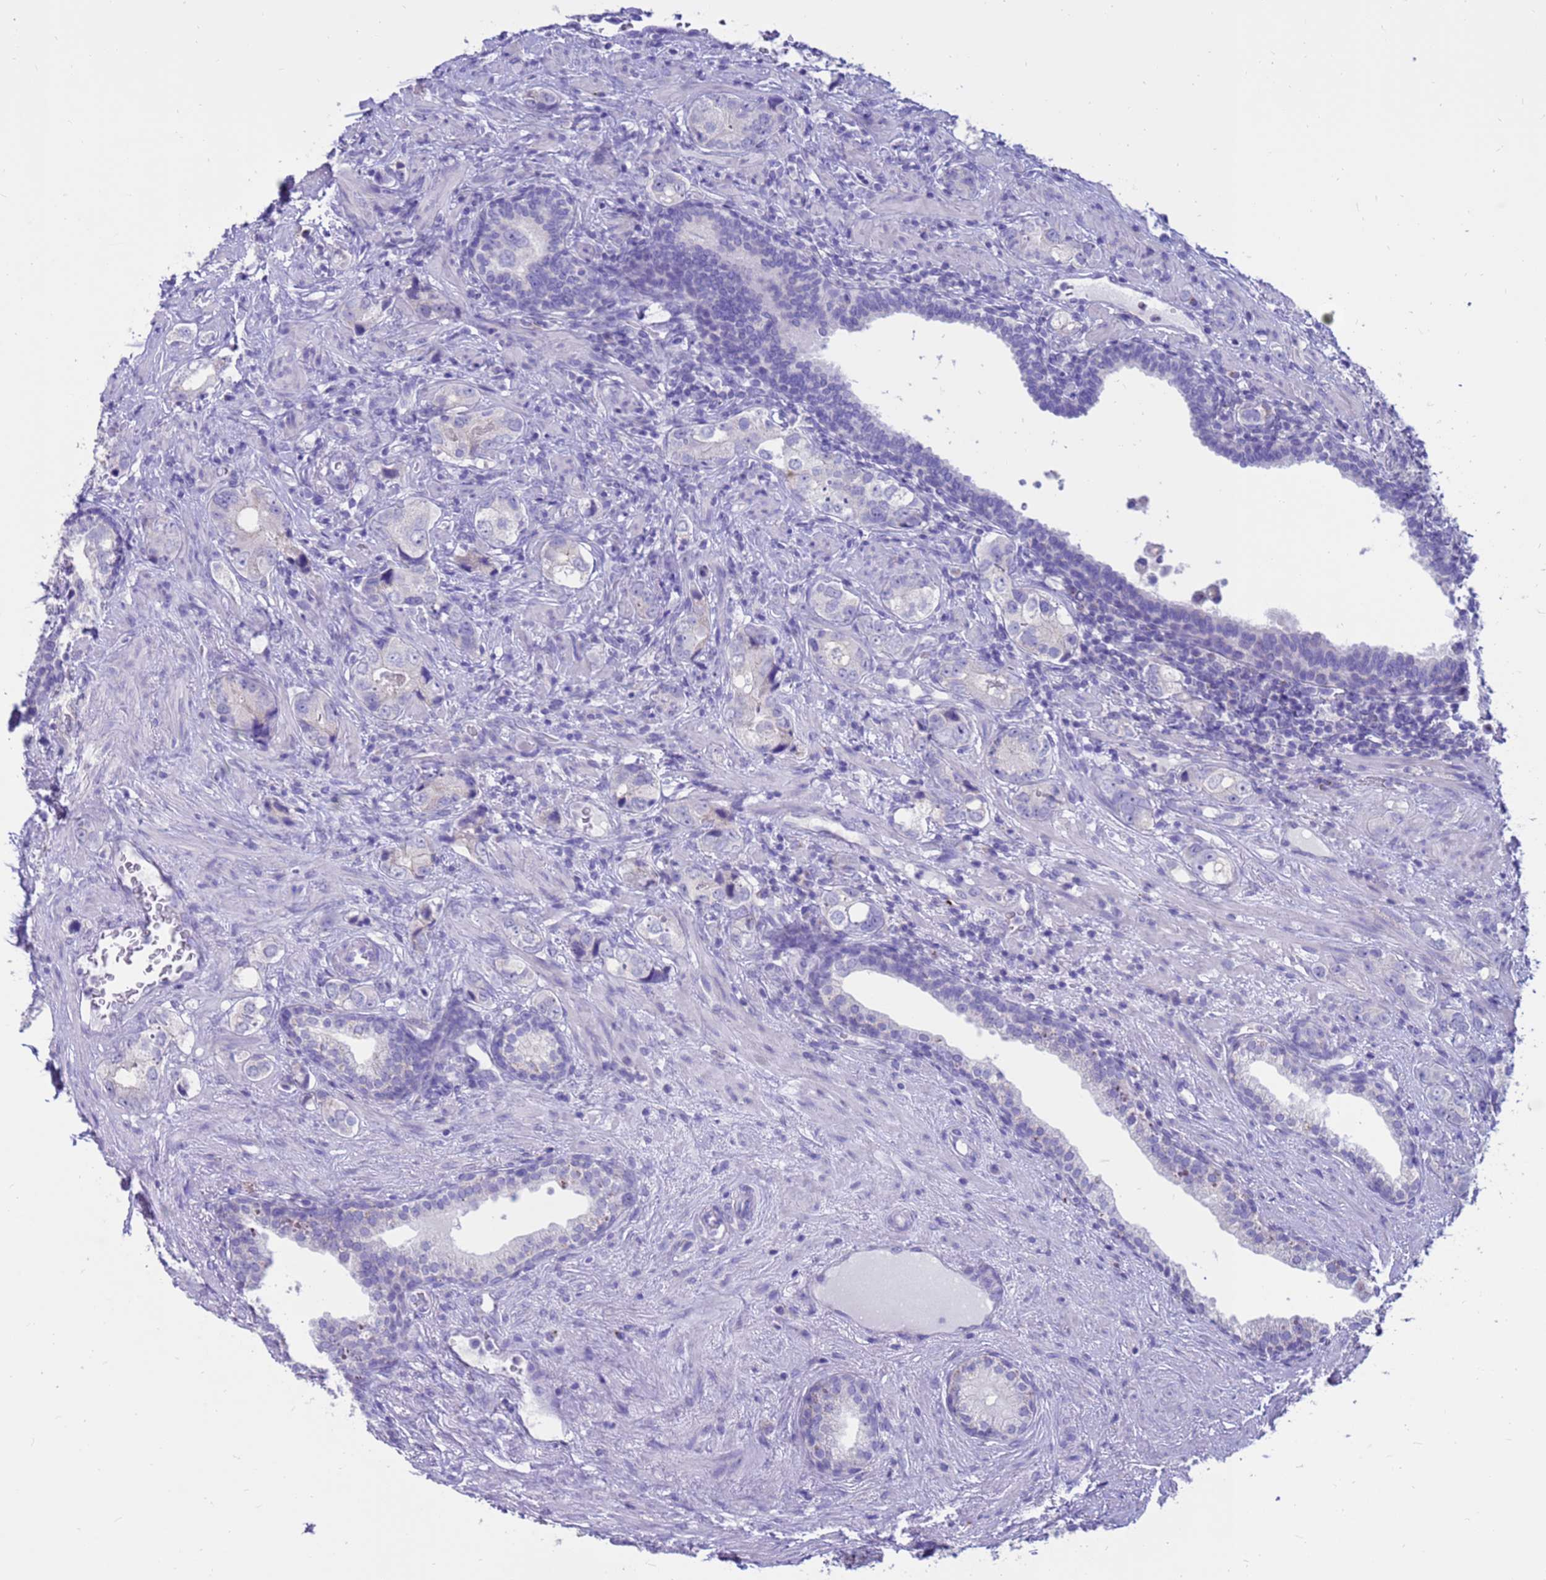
{"staining": {"intensity": "negative", "quantity": "none", "location": "none"}, "tissue": "prostate cancer", "cell_type": "Tumor cells", "image_type": "cancer", "snomed": [{"axis": "morphology", "description": "Adenocarcinoma, High grade"}, {"axis": "topography", "description": "Prostate"}], "caption": "Prostate cancer (high-grade adenocarcinoma) was stained to show a protein in brown. There is no significant positivity in tumor cells.", "gene": "PDE10A", "patient": {"sex": "male", "age": 63}}